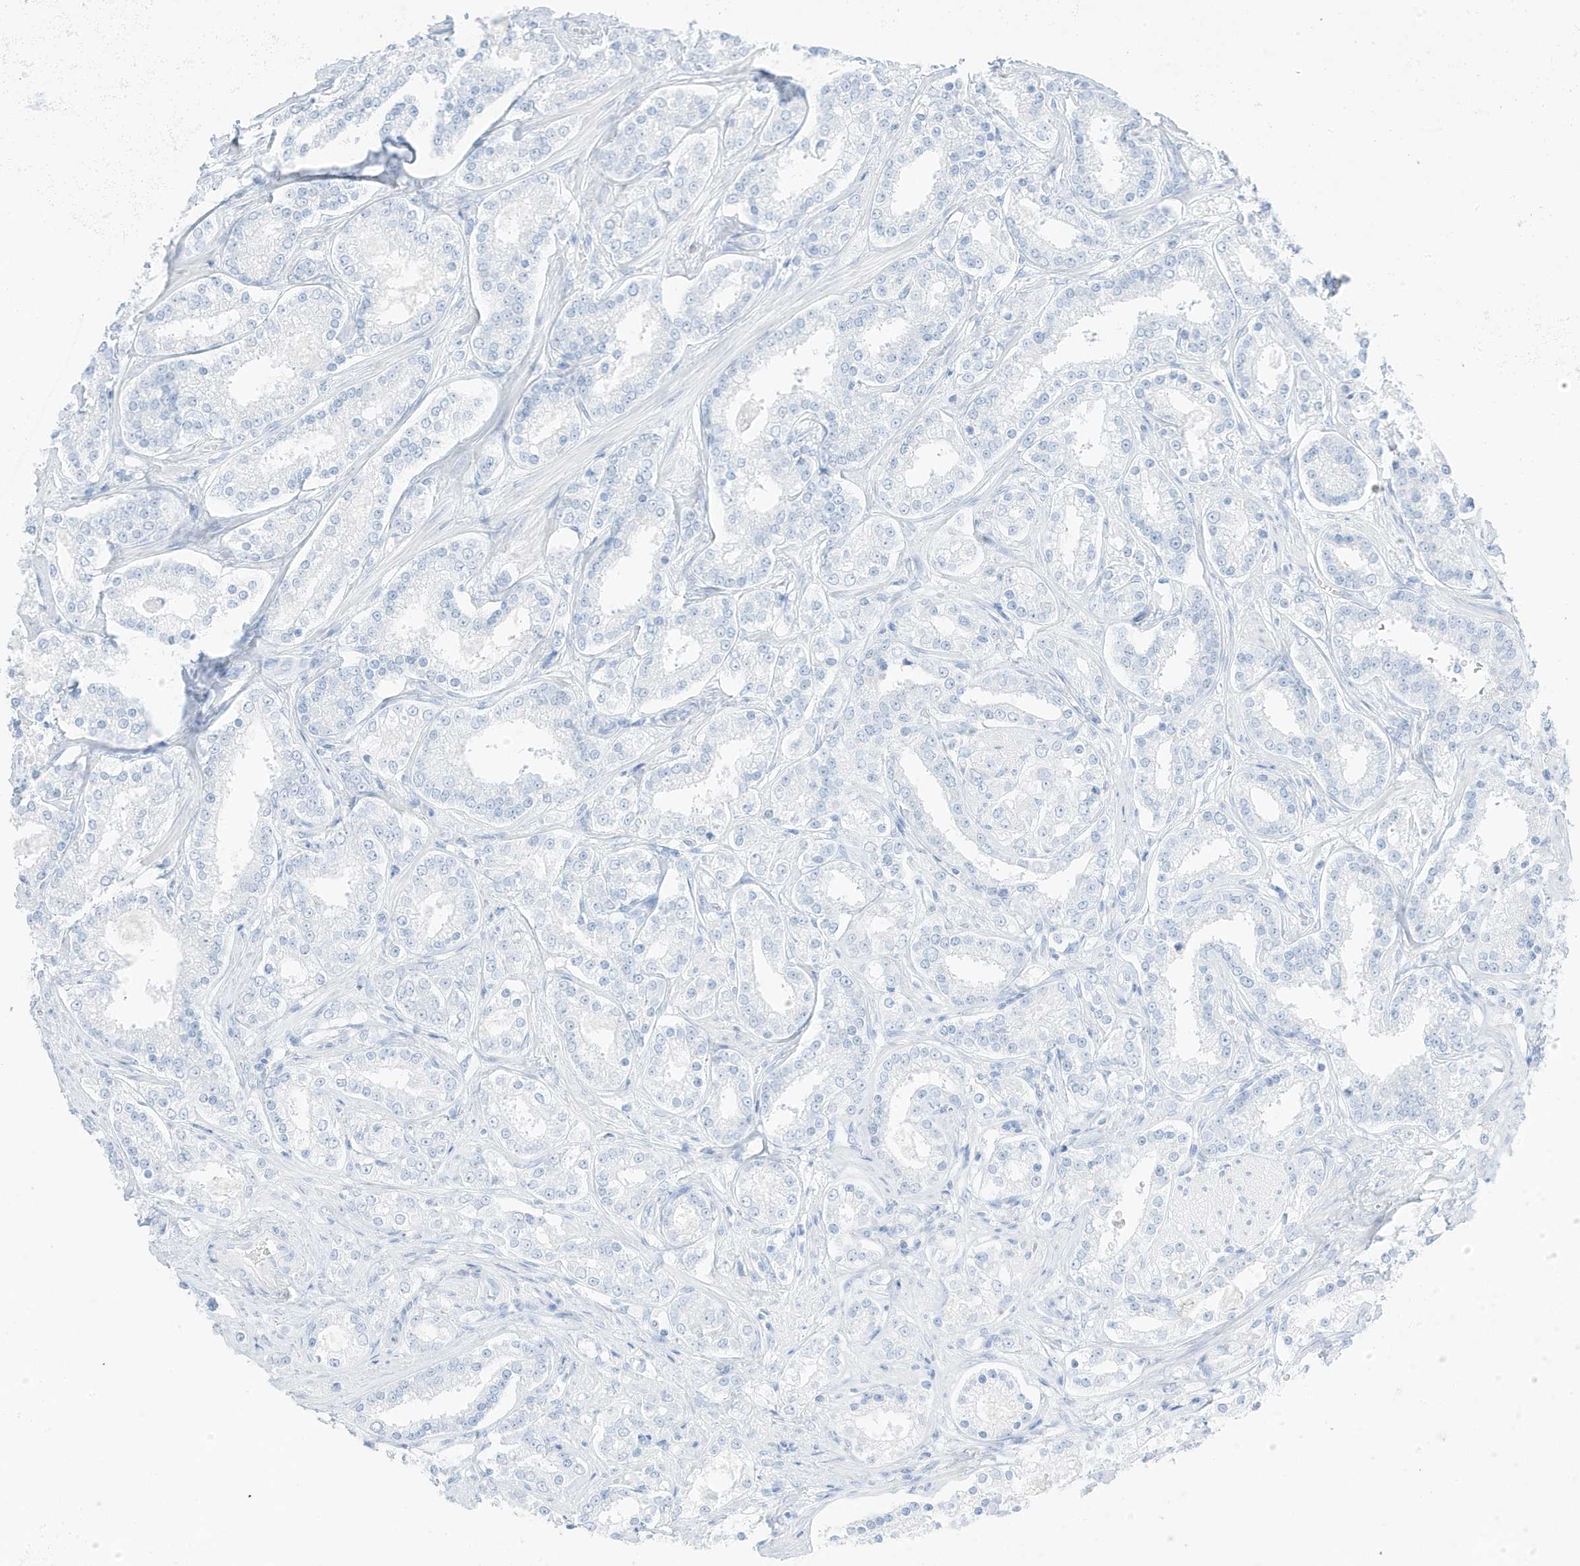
{"staining": {"intensity": "negative", "quantity": "none", "location": "none"}, "tissue": "prostate cancer", "cell_type": "Tumor cells", "image_type": "cancer", "snomed": [{"axis": "morphology", "description": "Normal tissue, NOS"}, {"axis": "morphology", "description": "Adenocarcinoma, High grade"}, {"axis": "topography", "description": "Prostate"}], "caption": "This is a histopathology image of IHC staining of prostate cancer (high-grade adenocarcinoma), which shows no expression in tumor cells. The staining was performed using DAB to visualize the protein expression in brown, while the nuclei were stained in blue with hematoxylin (Magnification: 20x).", "gene": "SLC22A13", "patient": {"sex": "male", "age": 83}}